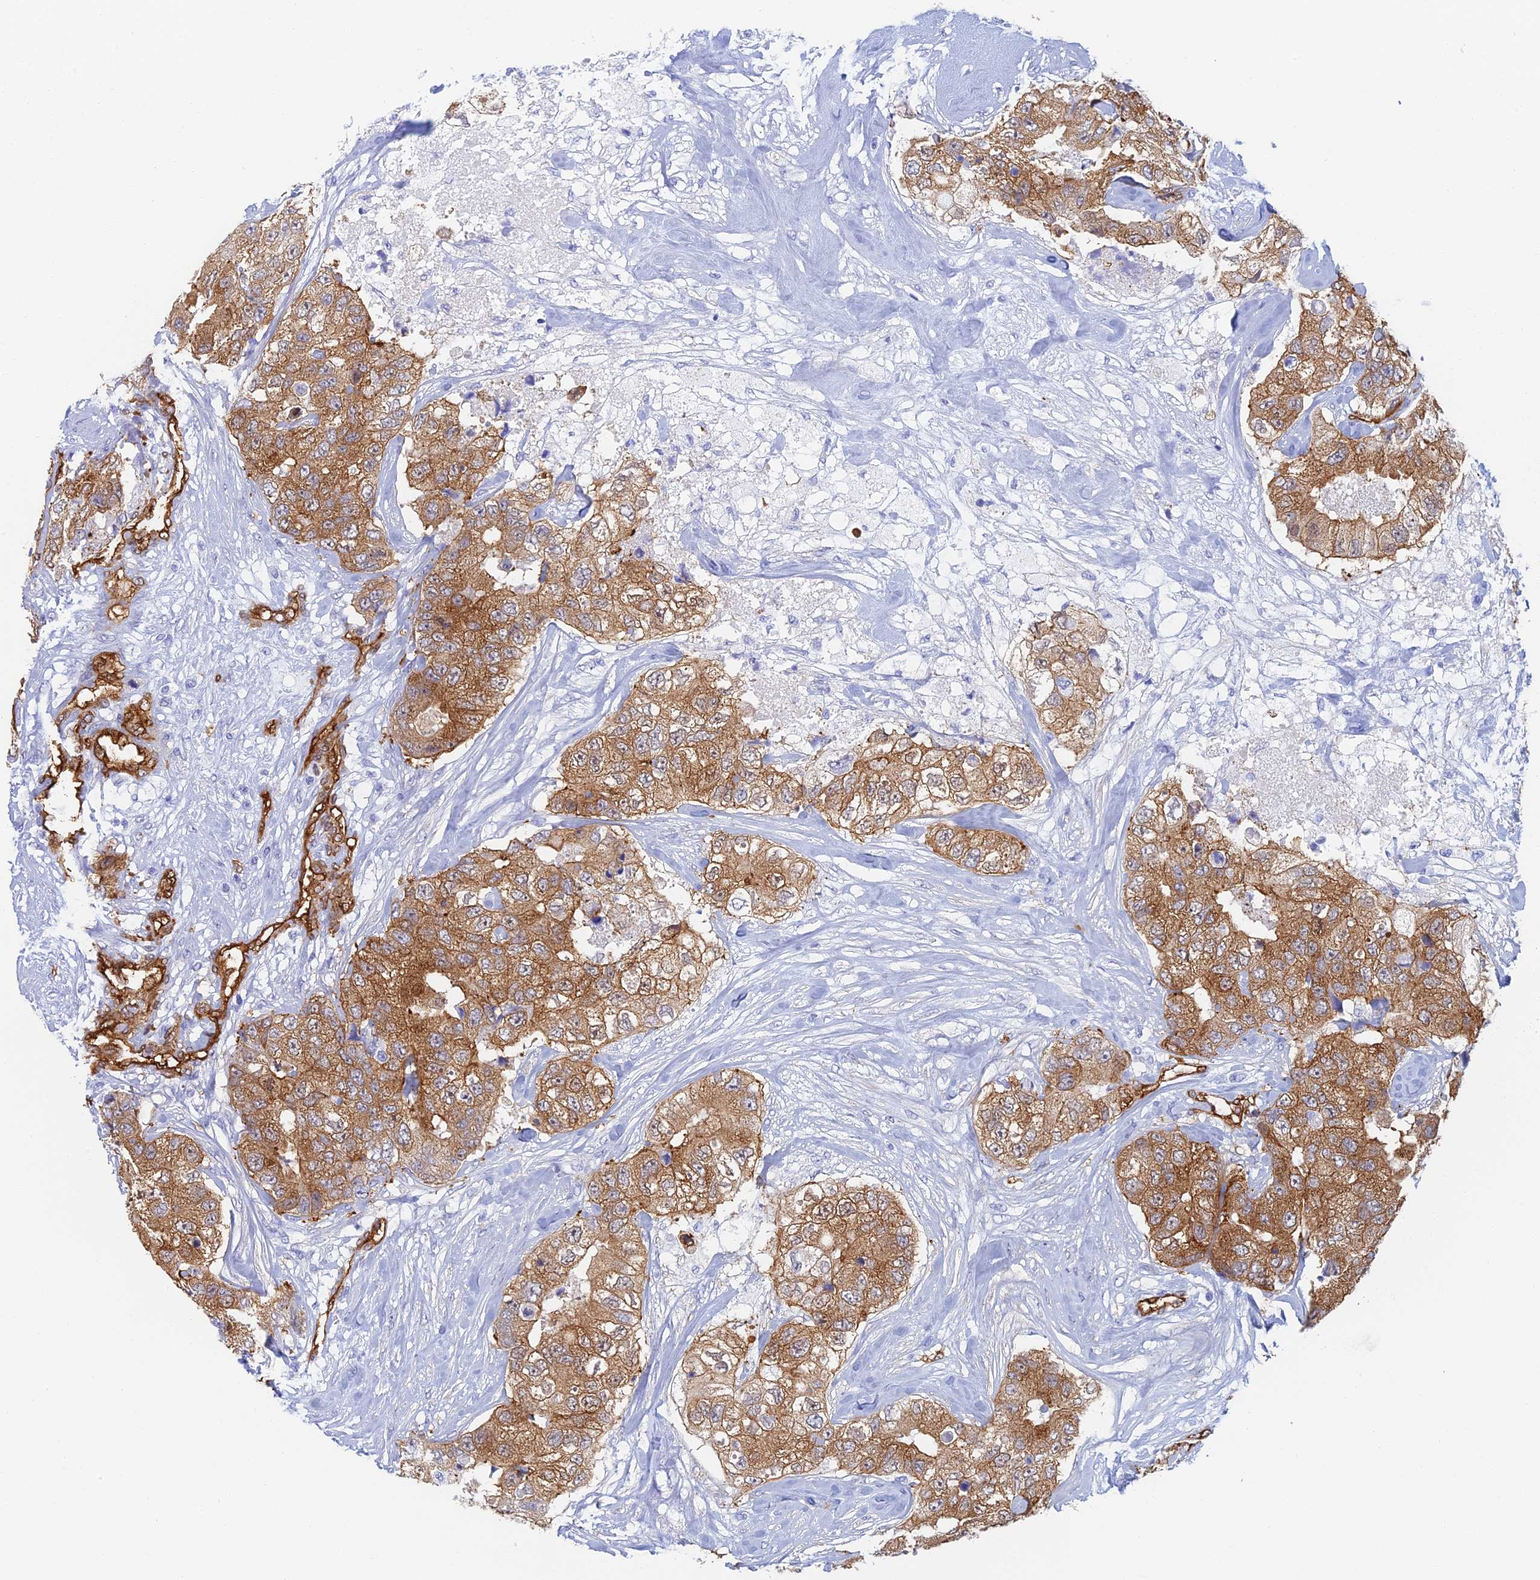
{"staining": {"intensity": "moderate", "quantity": ">75%", "location": "cytoplasmic/membranous"}, "tissue": "breast cancer", "cell_type": "Tumor cells", "image_type": "cancer", "snomed": [{"axis": "morphology", "description": "Duct carcinoma"}, {"axis": "topography", "description": "Breast"}], "caption": "Immunohistochemistry photomicrograph of neoplastic tissue: infiltrating ductal carcinoma (breast) stained using immunohistochemistry (IHC) reveals medium levels of moderate protein expression localized specifically in the cytoplasmic/membranous of tumor cells, appearing as a cytoplasmic/membranous brown color.", "gene": "CRIP2", "patient": {"sex": "female", "age": 62}}